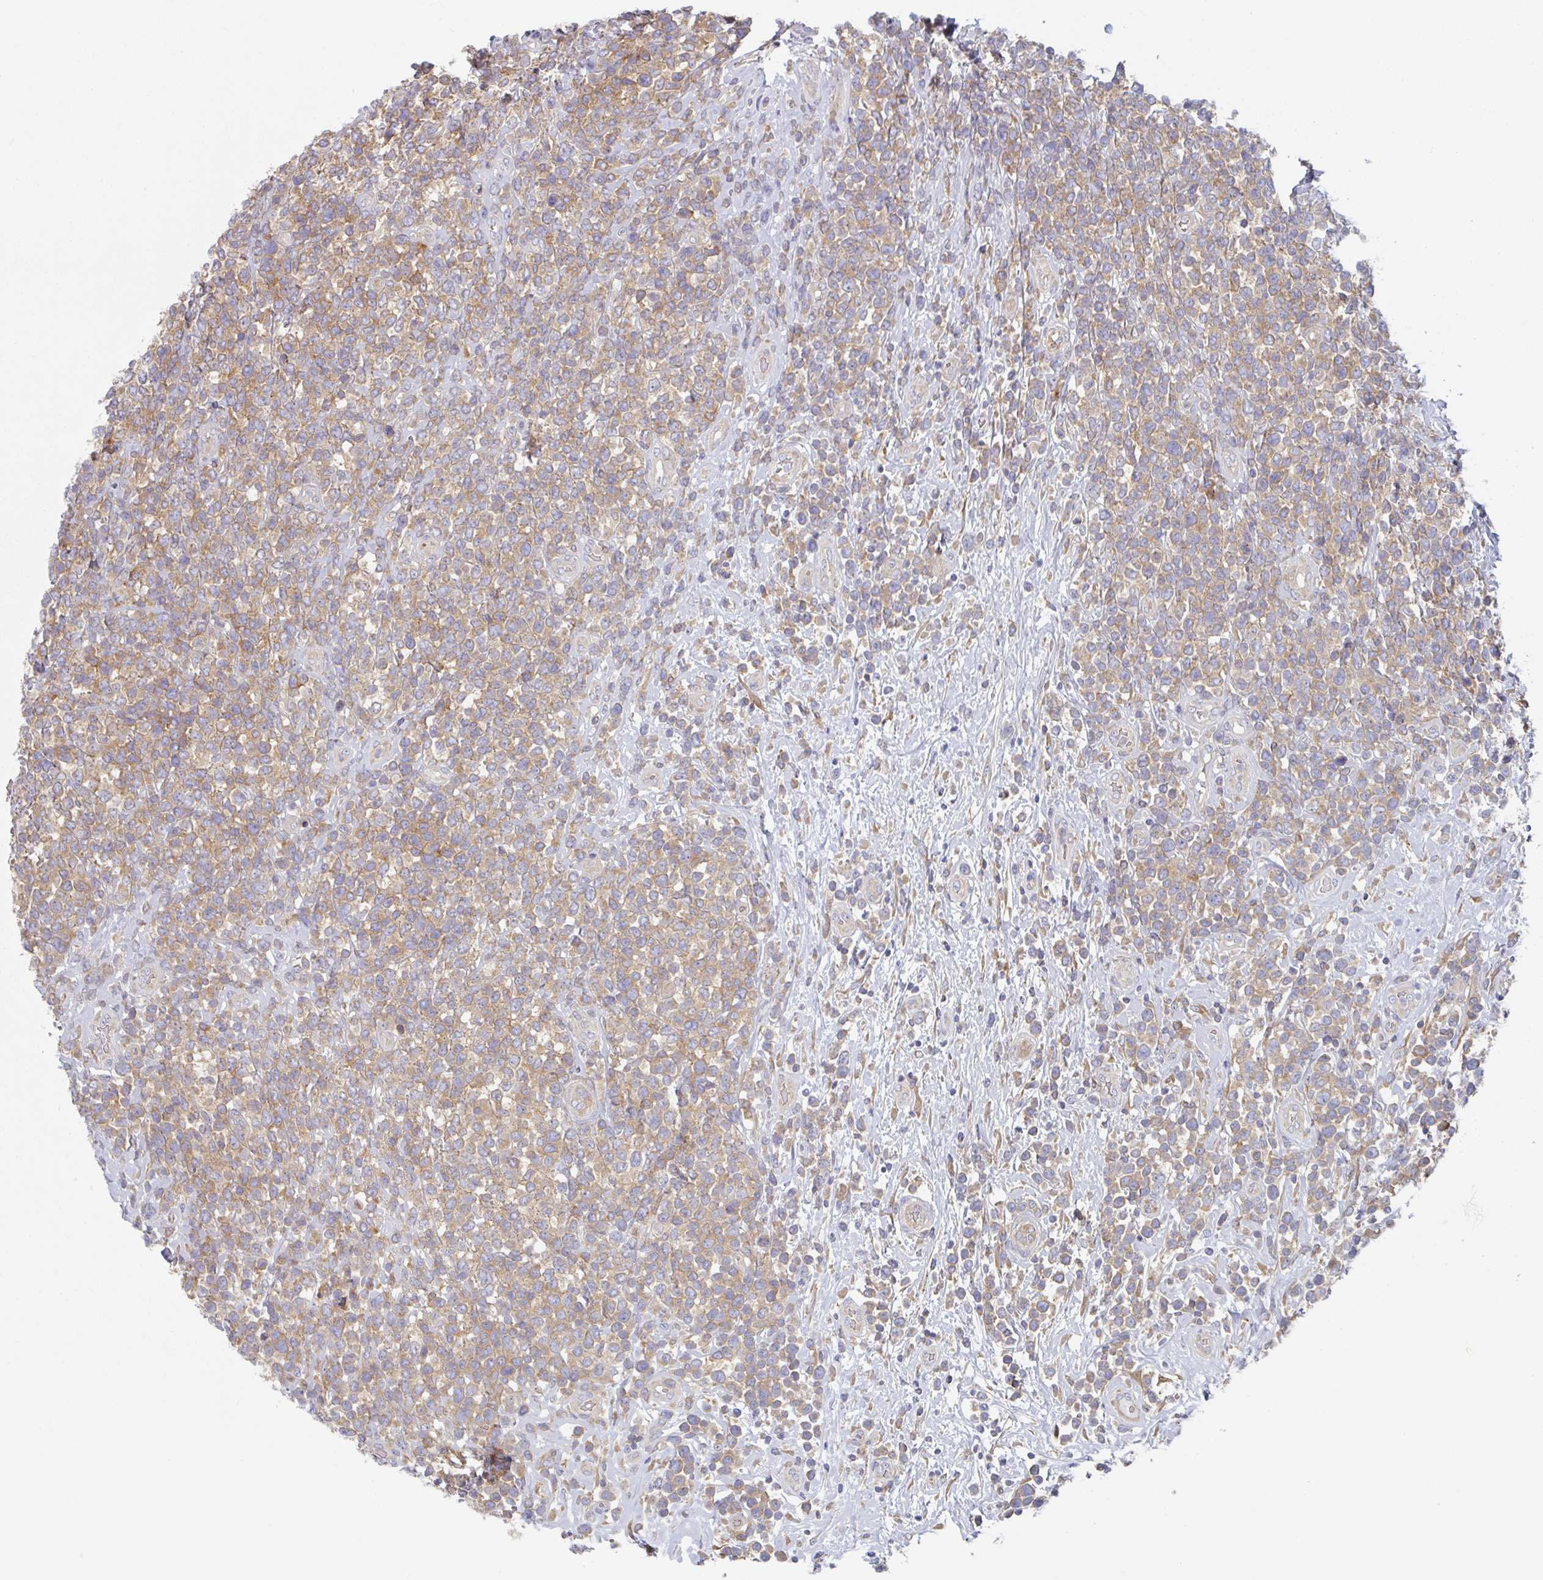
{"staining": {"intensity": "moderate", "quantity": ">75%", "location": "cytoplasmic/membranous"}, "tissue": "lymphoma", "cell_type": "Tumor cells", "image_type": "cancer", "snomed": [{"axis": "morphology", "description": "Malignant lymphoma, non-Hodgkin's type, High grade"}, {"axis": "topography", "description": "Soft tissue"}], "caption": "A photomicrograph of human malignant lymphoma, non-Hodgkin's type (high-grade) stained for a protein reveals moderate cytoplasmic/membranous brown staining in tumor cells.", "gene": "AMPD2", "patient": {"sex": "female", "age": 56}}